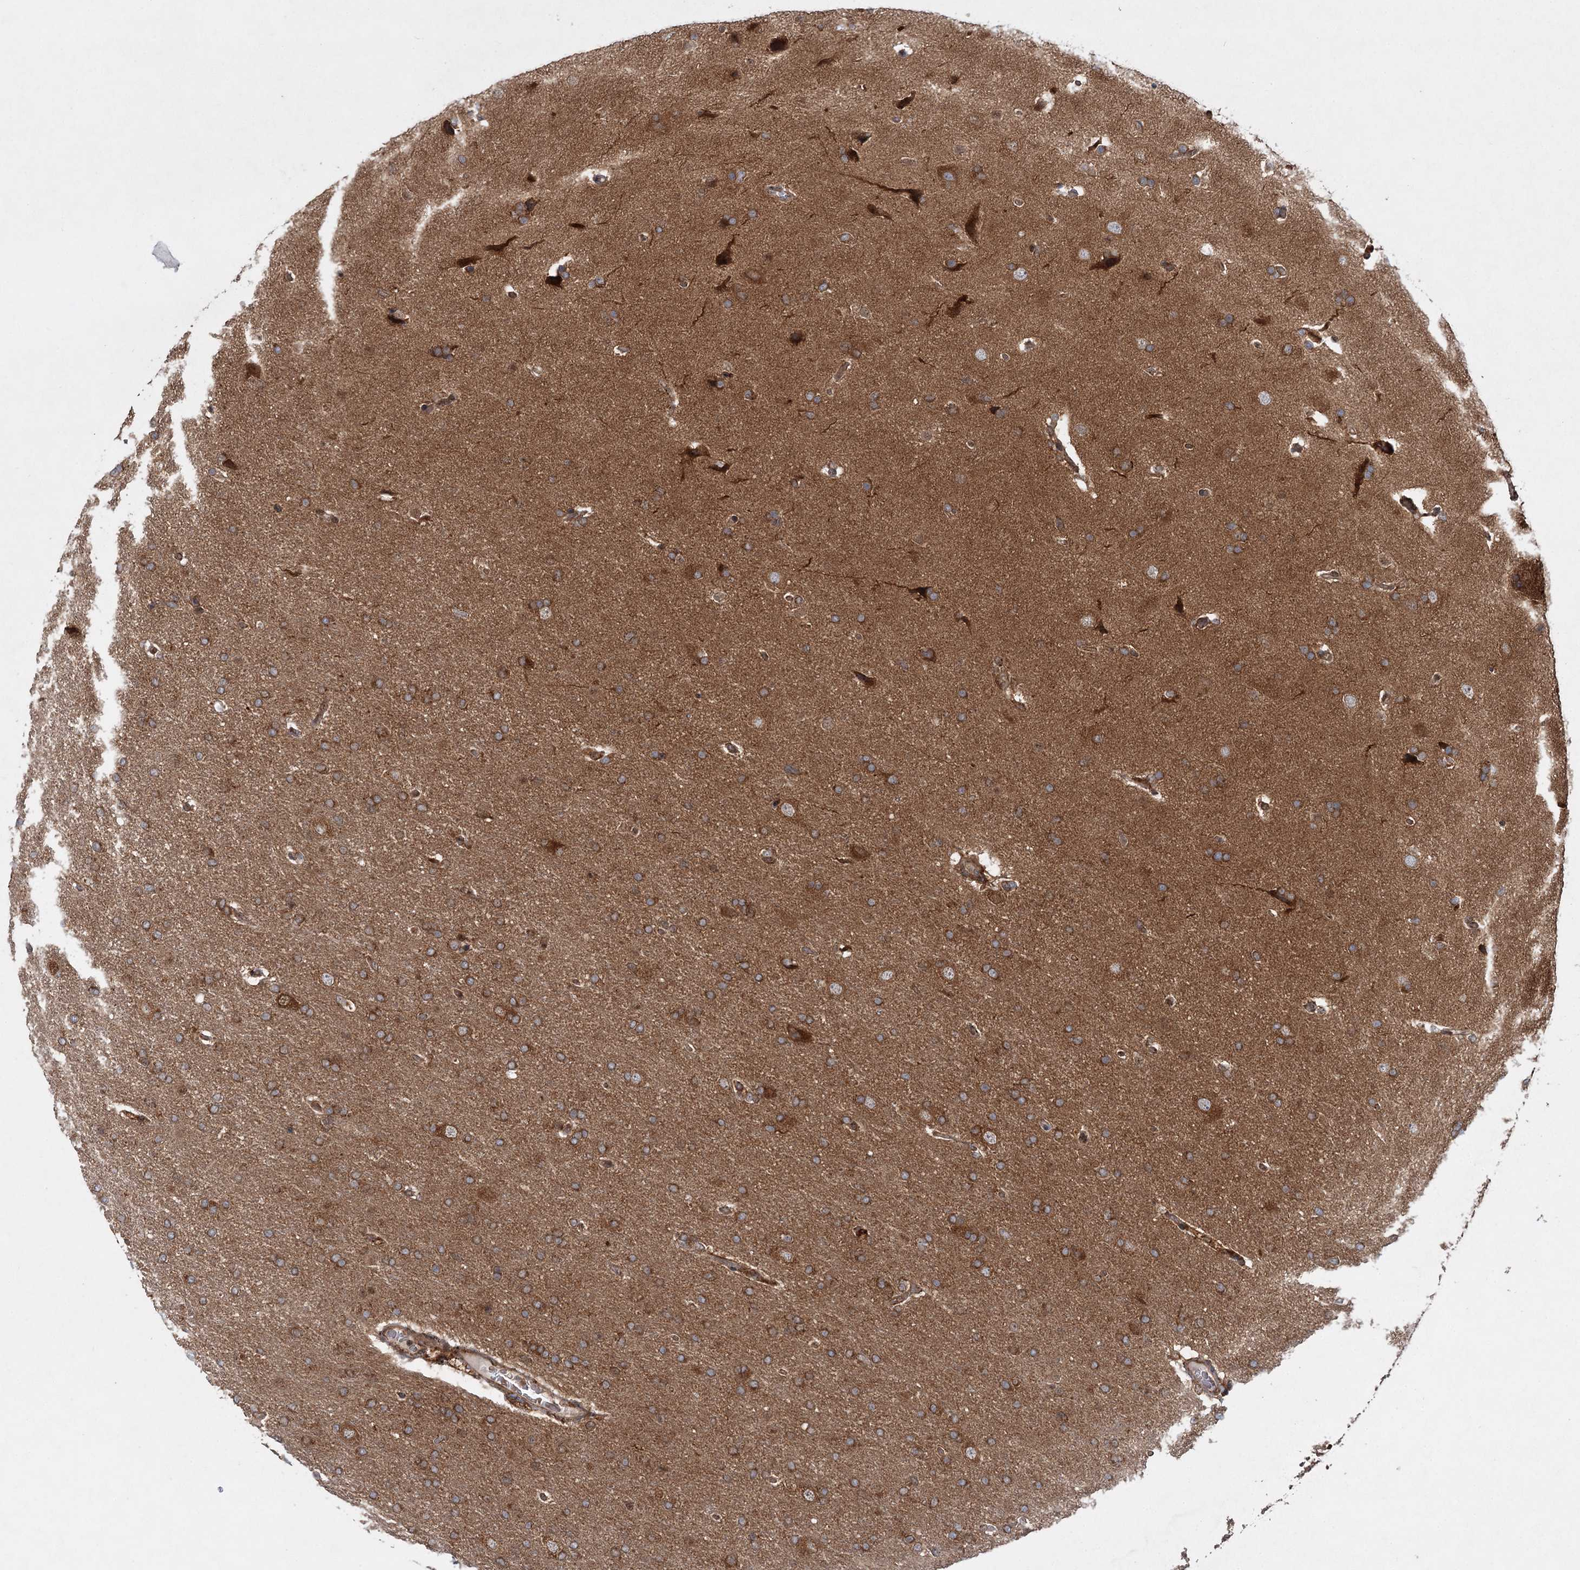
{"staining": {"intensity": "moderate", "quantity": ">75%", "location": "cytoplasmic/membranous"}, "tissue": "glioma", "cell_type": "Tumor cells", "image_type": "cancer", "snomed": [{"axis": "morphology", "description": "Glioma, malignant, High grade"}, {"axis": "topography", "description": "Brain"}], "caption": "High-power microscopy captured an immunohistochemistry histopathology image of glioma, revealing moderate cytoplasmic/membranous staining in about >75% of tumor cells.", "gene": "C12orf4", "patient": {"sex": "male", "age": 72}}